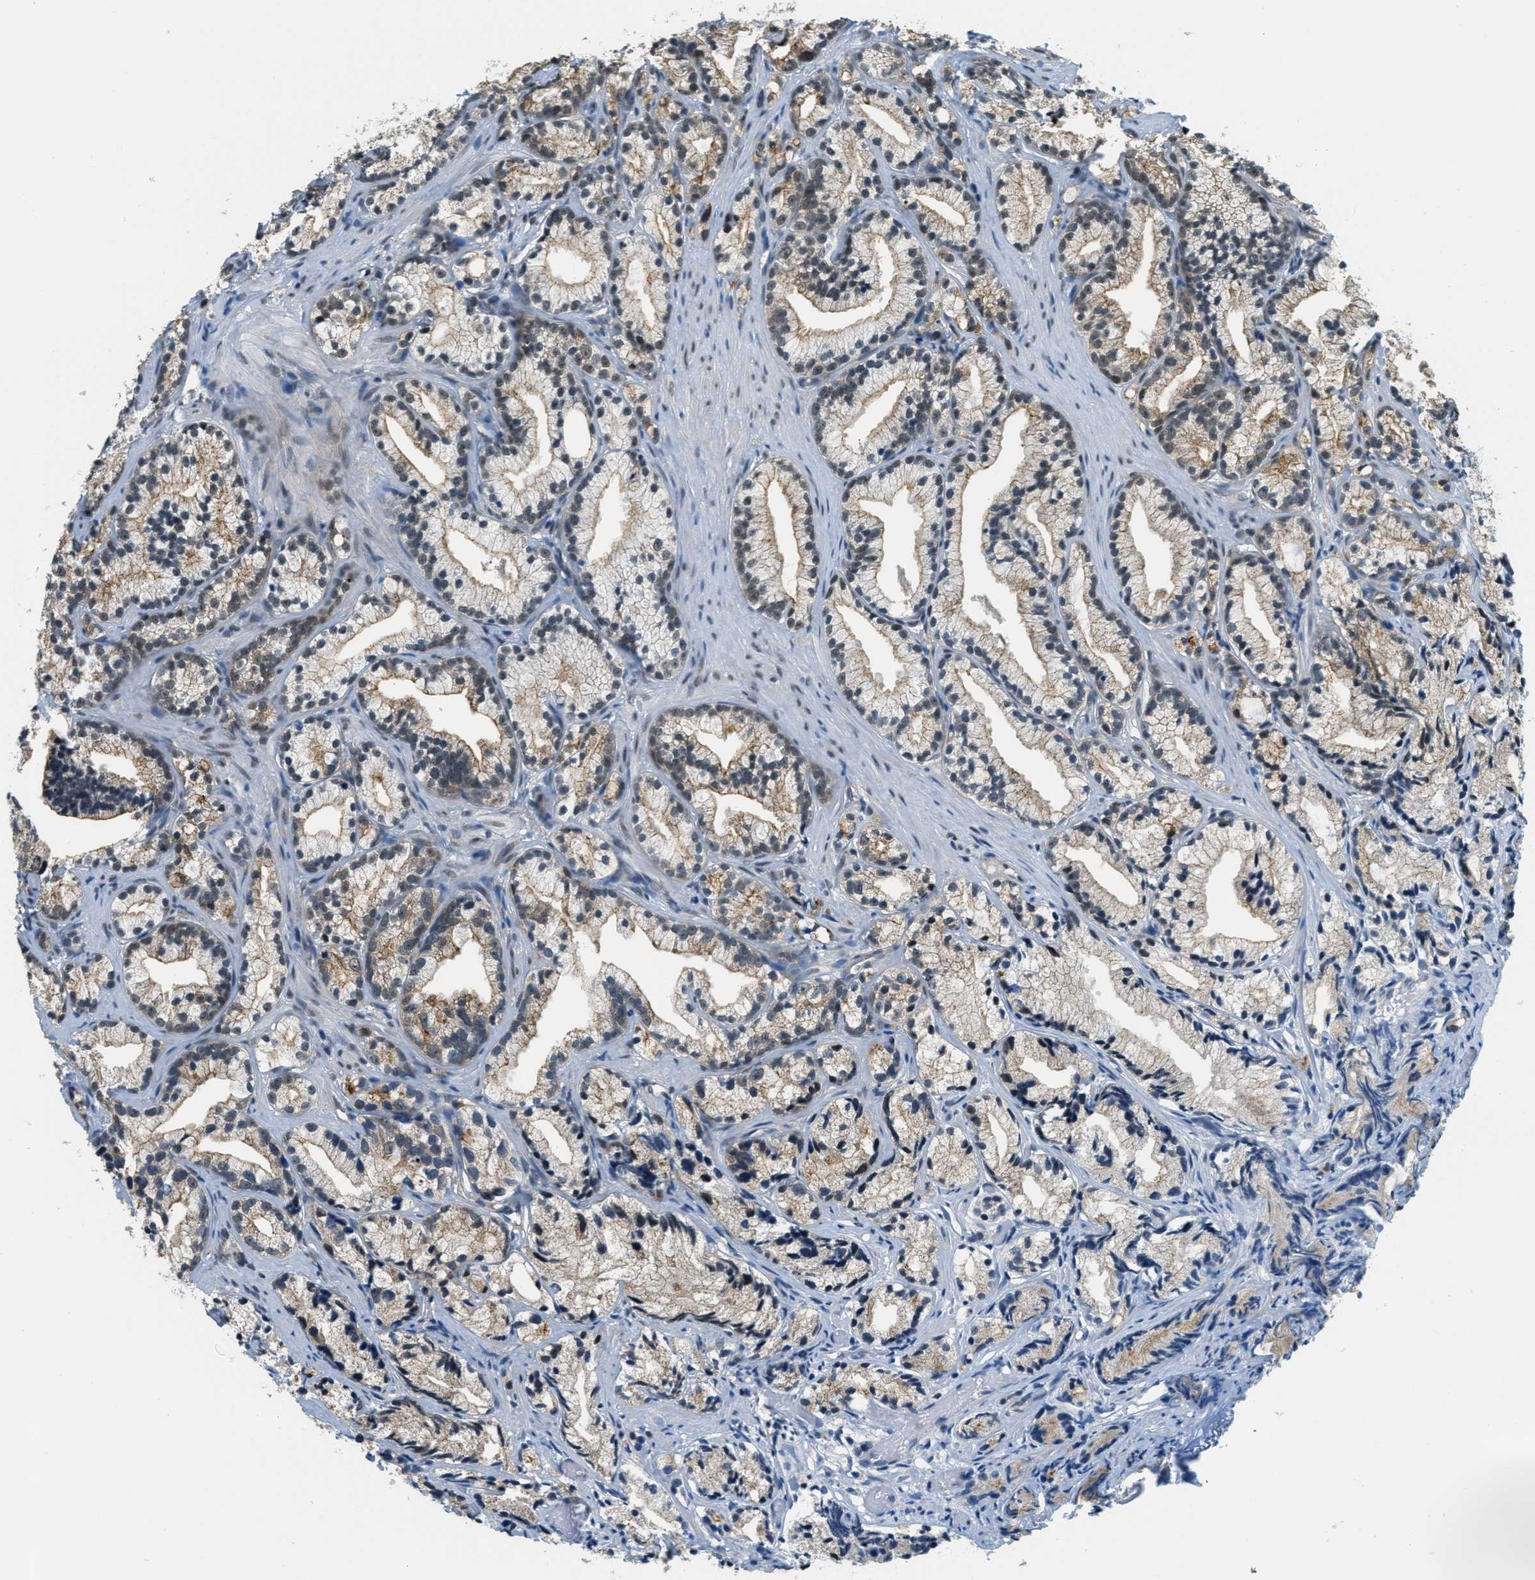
{"staining": {"intensity": "moderate", "quantity": "25%-75%", "location": "cytoplasmic/membranous"}, "tissue": "prostate cancer", "cell_type": "Tumor cells", "image_type": "cancer", "snomed": [{"axis": "morphology", "description": "Adenocarcinoma, Low grade"}, {"axis": "topography", "description": "Prostate"}], "caption": "This is an image of immunohistochemistry (IHC) staining of prostate cancer (low-grade adenocarcinoma), which shows moderate positivity in the cytoplasmic/membranous of tumor cells.", "gene": "RAB11FIP1", "patient": {"sex": "male", "age": 89}}